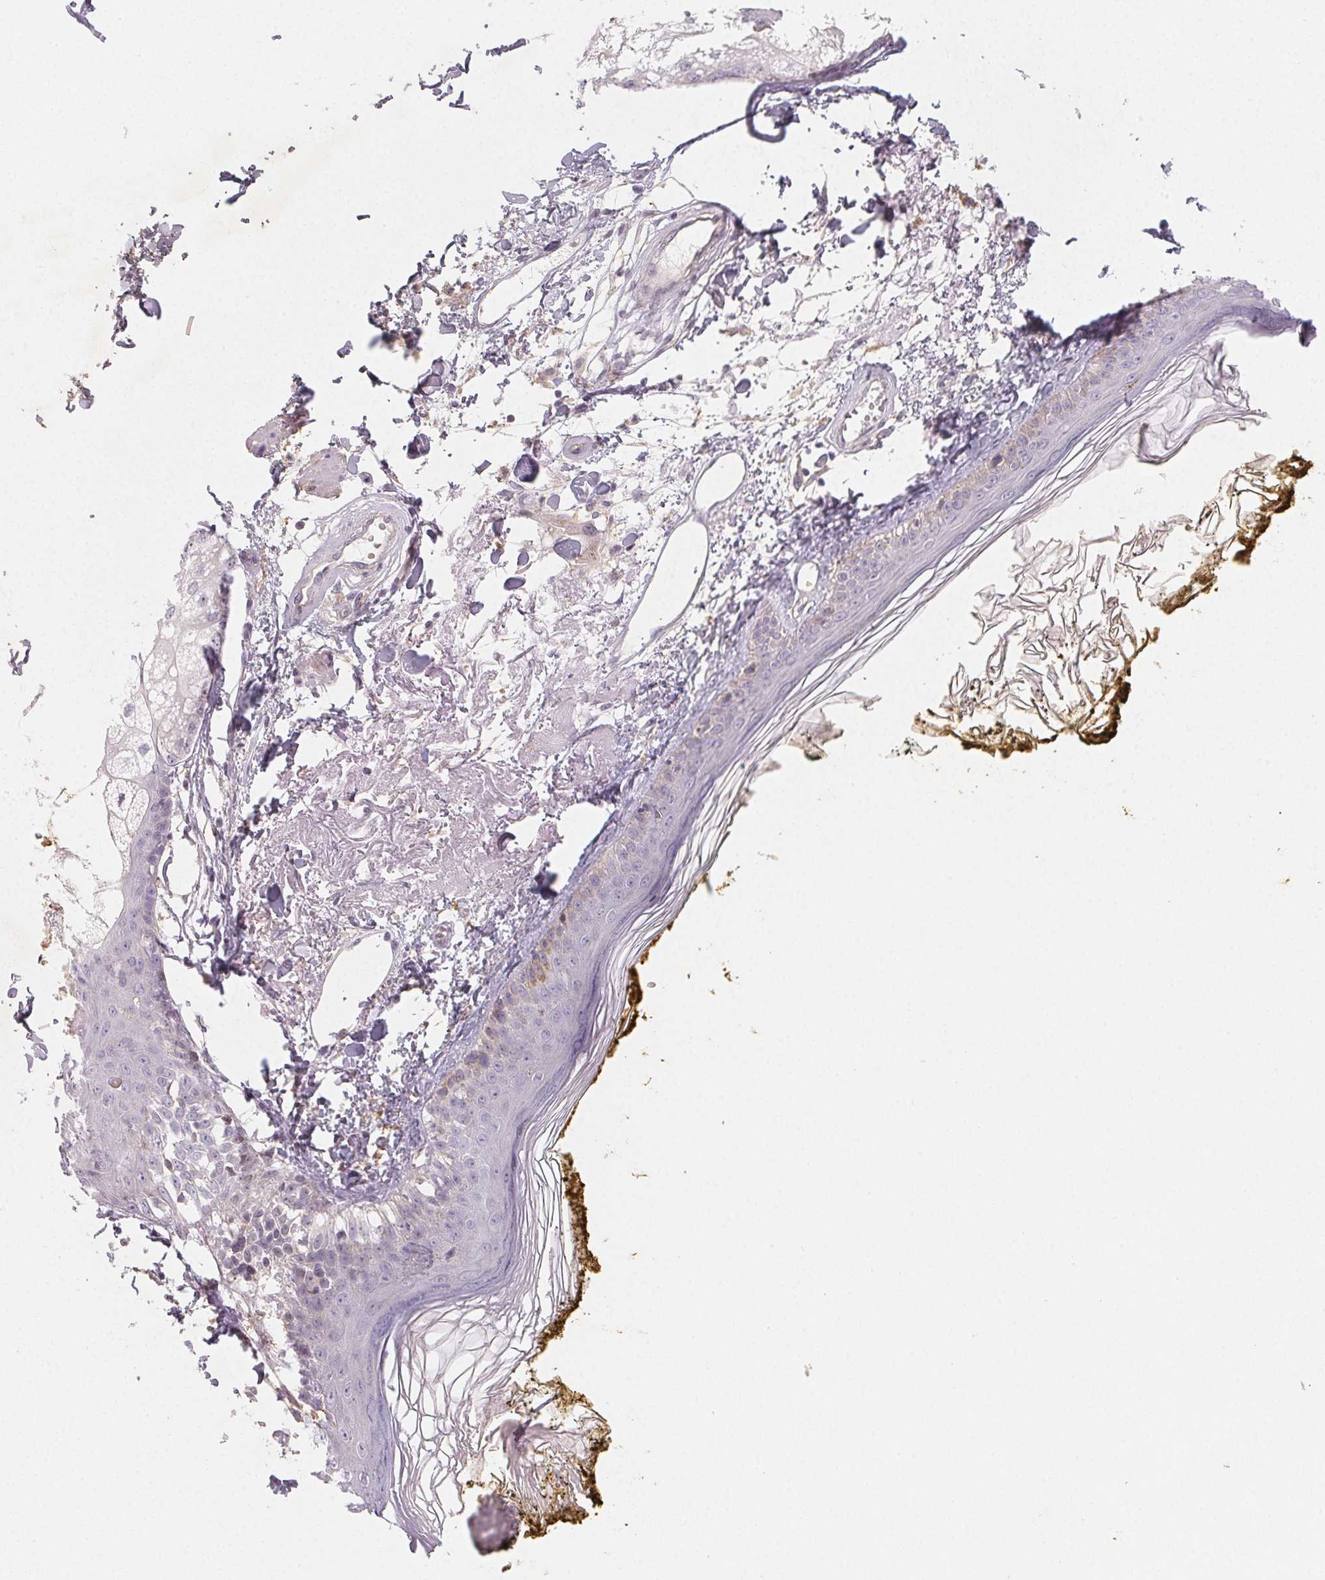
{"staining": {"intensity": "negative", "quantity": "none", "location": "none"}, "tissue": "skin", "cell_type": "Fibroblasts", "image_type": "normal", "snomed": [{"axis": "morphology", "description": "Normal tissue, NOS"}, {"axis": "topography", "description": "Skin"}], "caption": "This is an immunohistochemistry photomicrograph of benign human skin. There is no positivity in fibroblasts.", "gene": "LRRC23", "patient": {"sex": "male", "age": 76}}